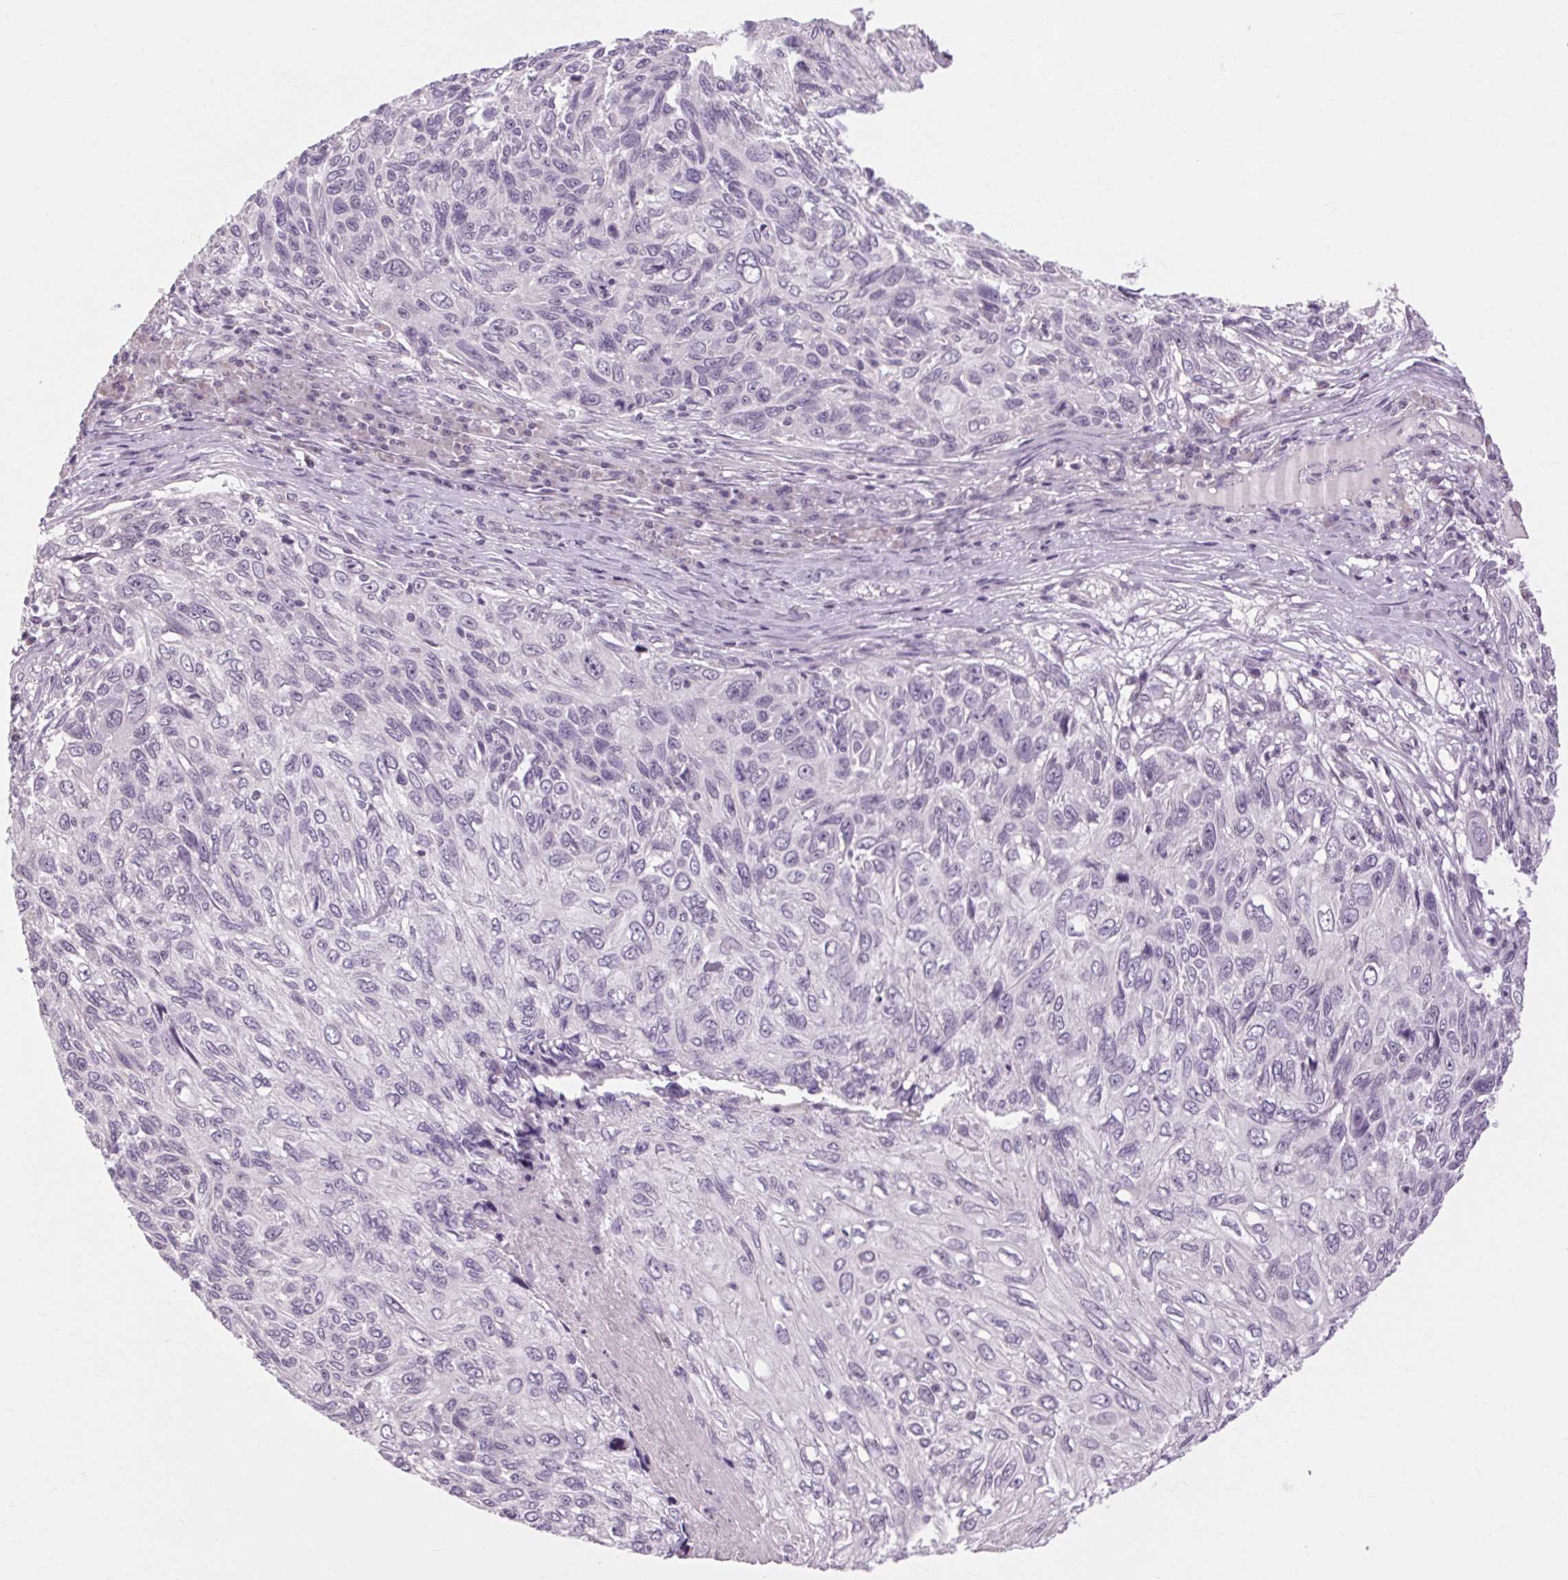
{"staining": {"intensity": "negative", "quantity": "none", "location": "none"}, "tissue": "skin cancer", "cell_type": "Tumor cells", "image_type": "cancer", "snomed": [{"axis": "morphology", "description": "Squamous cell carcinoma, NOS"}, {"axis": "topography", "description": "Skin"}], "caption": "DAB immunohistochemical staining of human skin squamous cell carcinoma demonstrates no significant expression in tumor cells. Brightfield microscopy of IHC stained with DAB (brown) and hematoxylin (blue), captured at high magnification.", "gene": "KLHL40", "patient": {"sex": "male", "age": 92}}